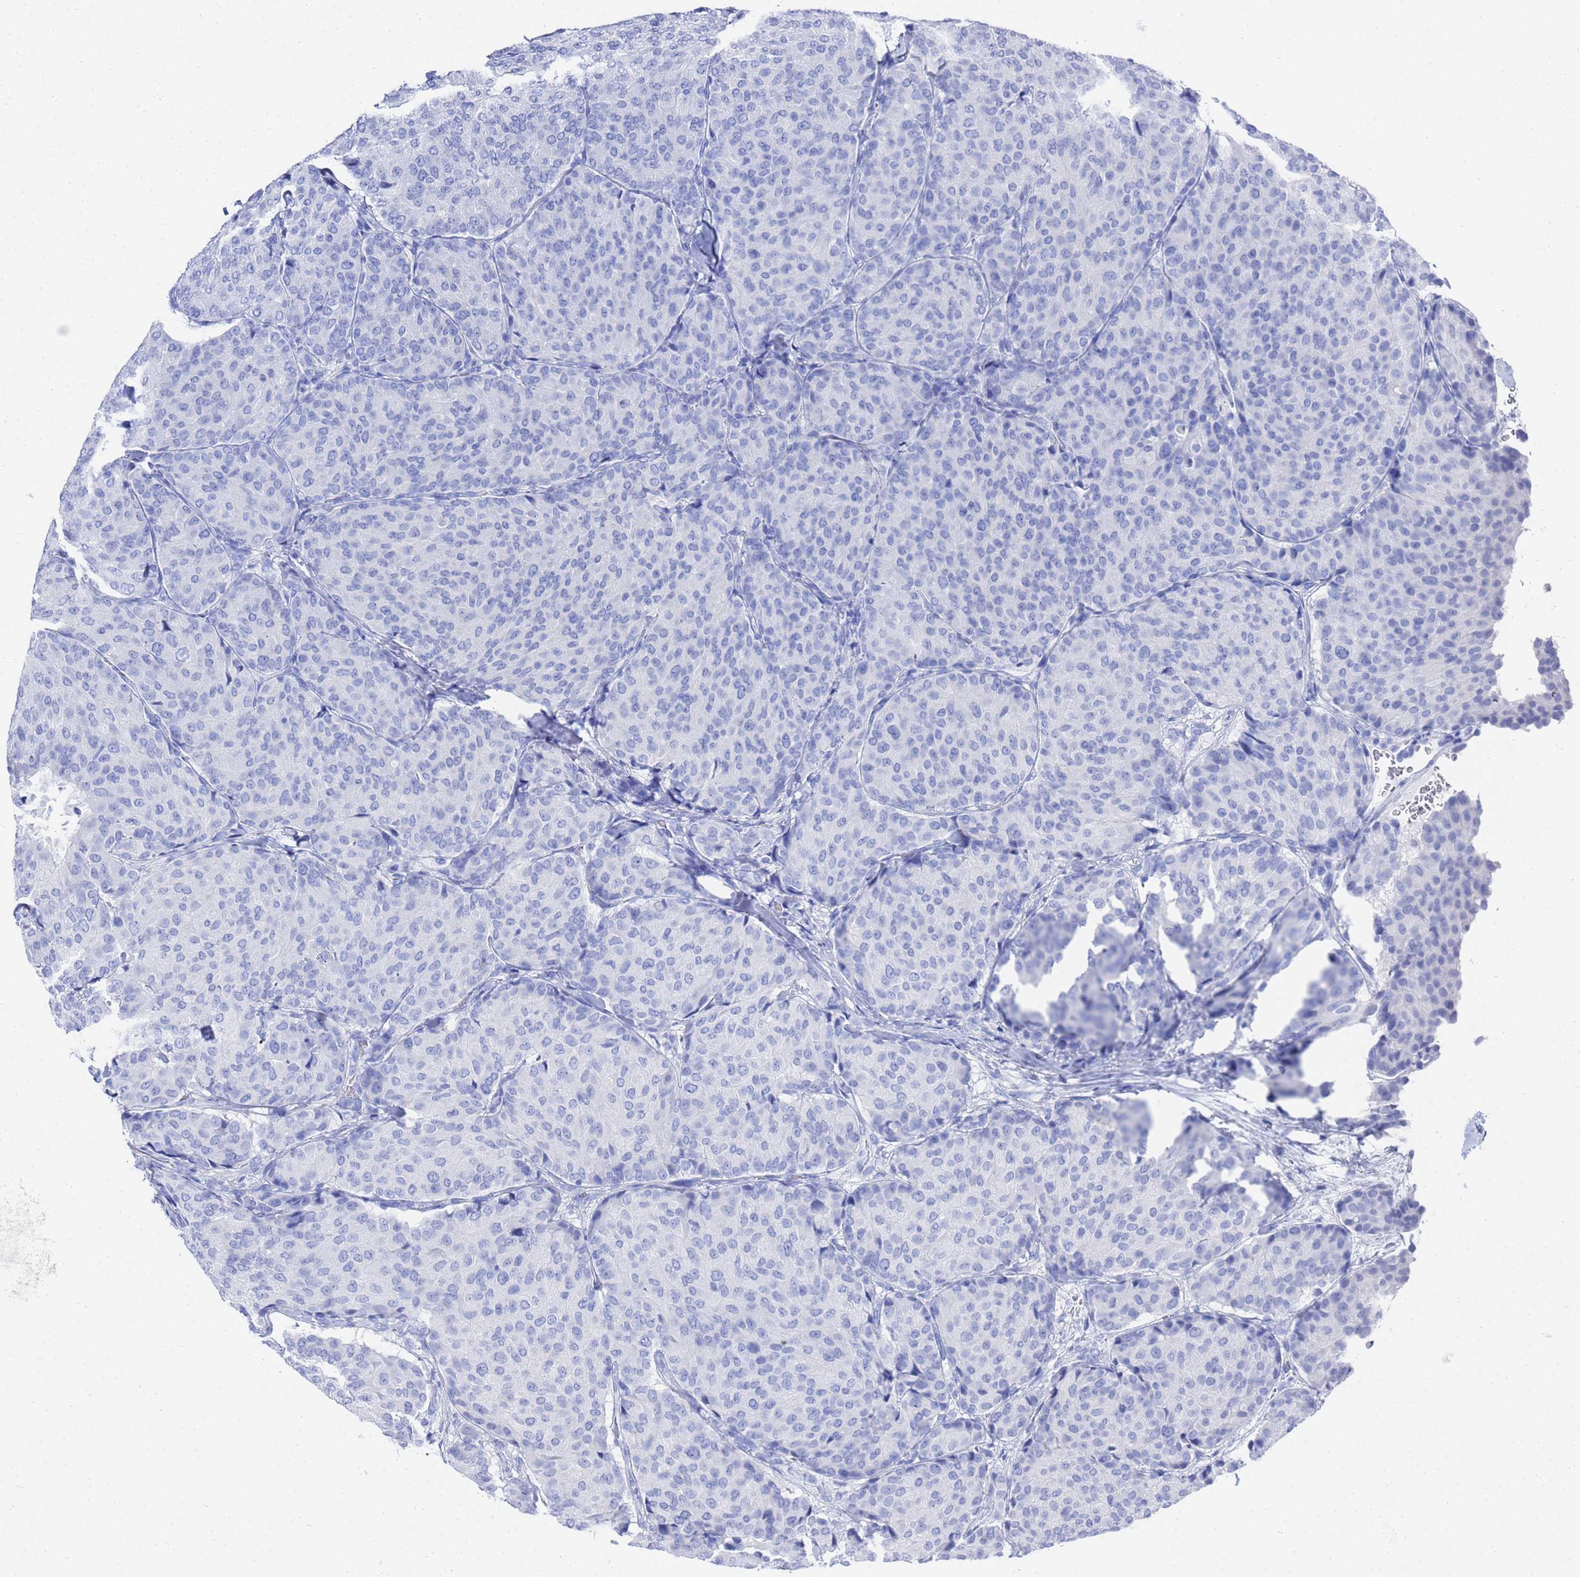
{"staining": {"intensity": "negative", "quantity": "none", "location": "none"}, "tissue": "breast cancer", "cell_type": "Tumor cells", "image_type": "cancer", "snomed": [{"axis": "morphology", "description": "Duct carcinoma"}, {"axis": "topography", "description": "Breast"}], "caption": "Immunohistochemistry (IHC) image of human breast infiltrating ductal carcinoma stained for a protein (brown), which exhibits no positivity in tumor cells.", "gene": "GGT1", "patient": {"sex": "female", "age": 75}}